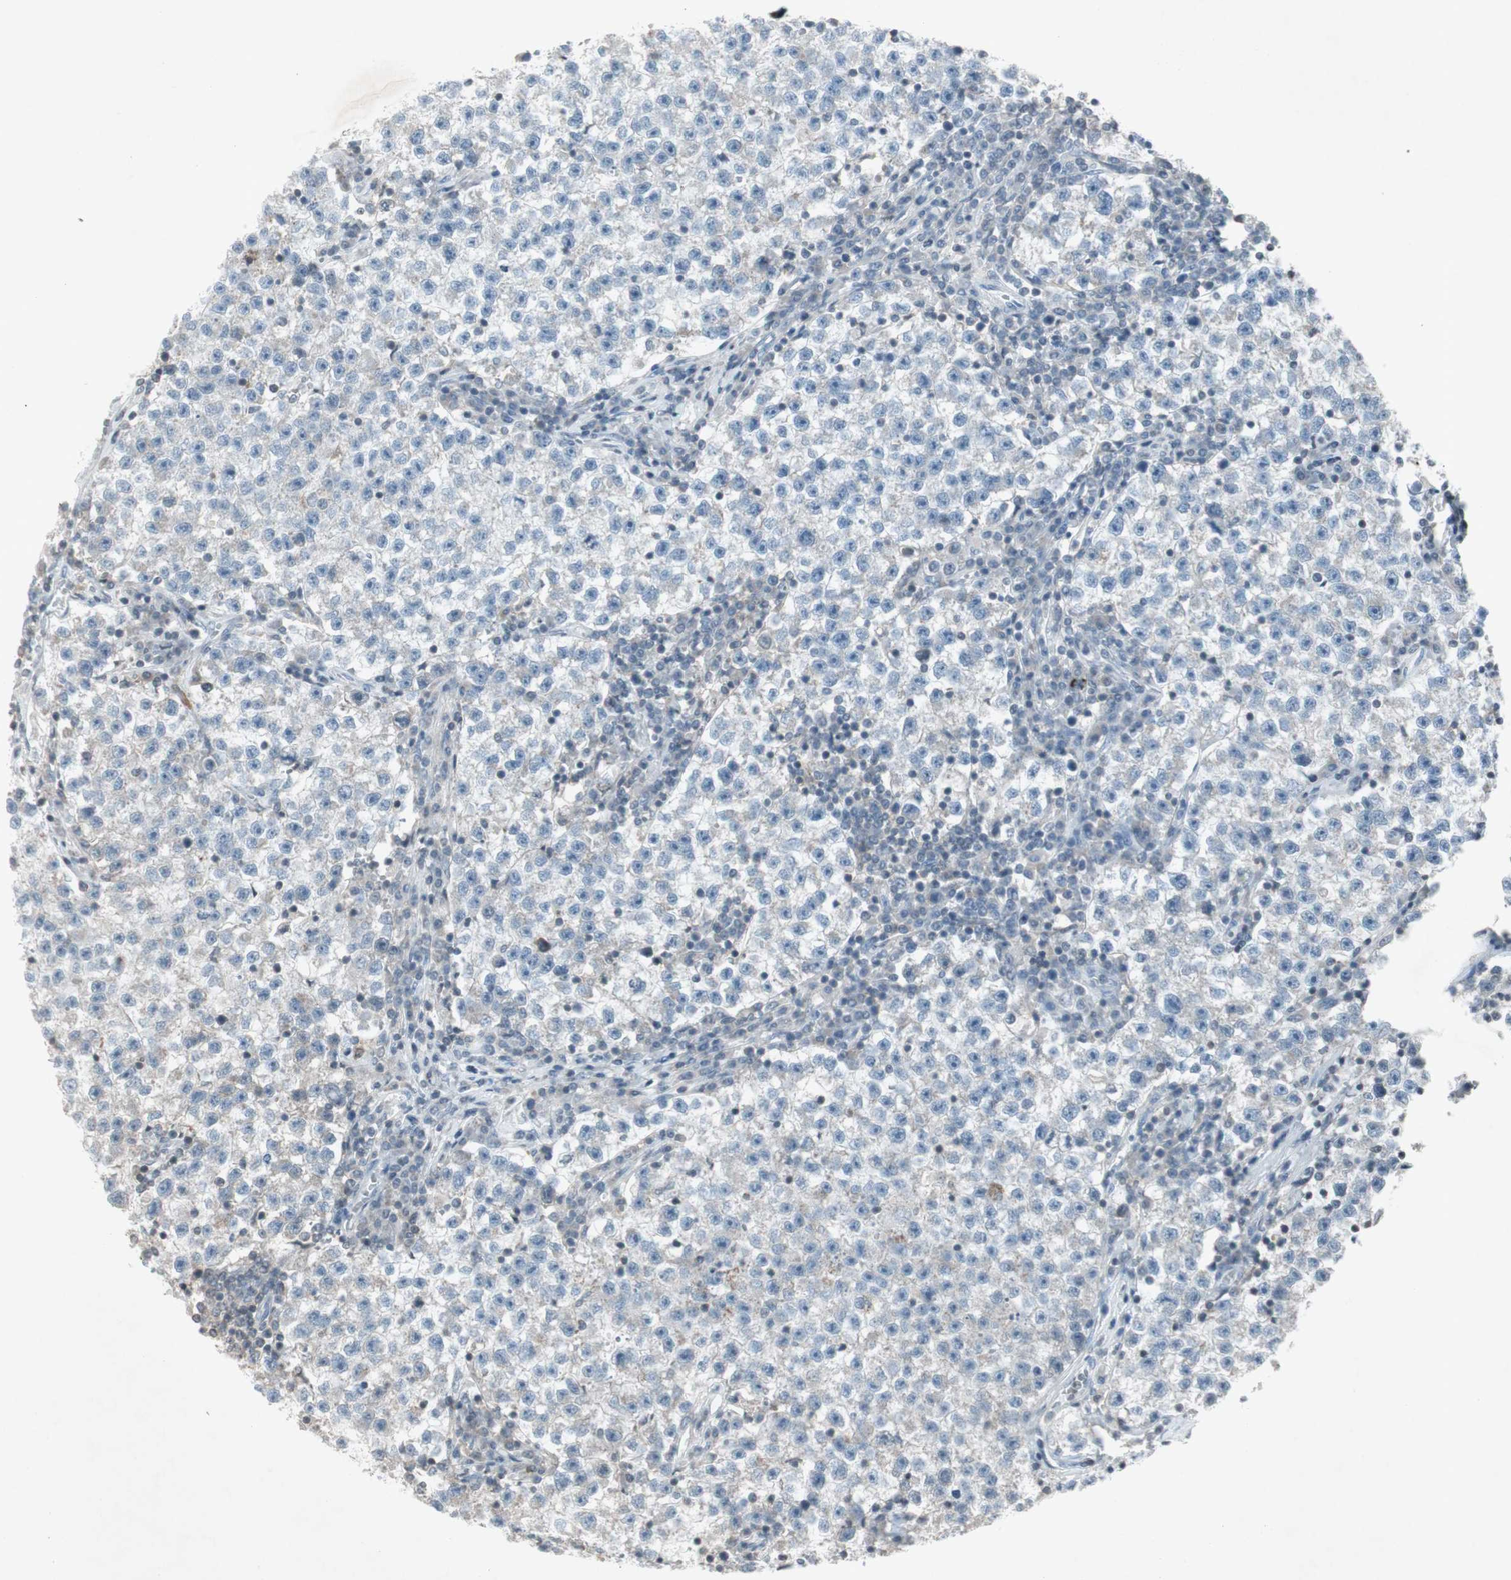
{"staining": {"intensity": "negative", "quantity": "none", "location": "none"}, "tissue": "testis cancer", "cell_type": "Tumor cells", "image_type": "cancer", "snomed": [{"axis": "morphology", "description": "Seminoma, NOS"}, {"axis": "topography", "description": "Testis"}], "caption": "An image of human testis seminoma is negative for staining in tumor cells. (DAB (3,3'-diaminobenzidine) immunohistochemistry (IHC), high magnification).", "gene": "ARG2", "patient": {"sex": "male", "age": 22}}